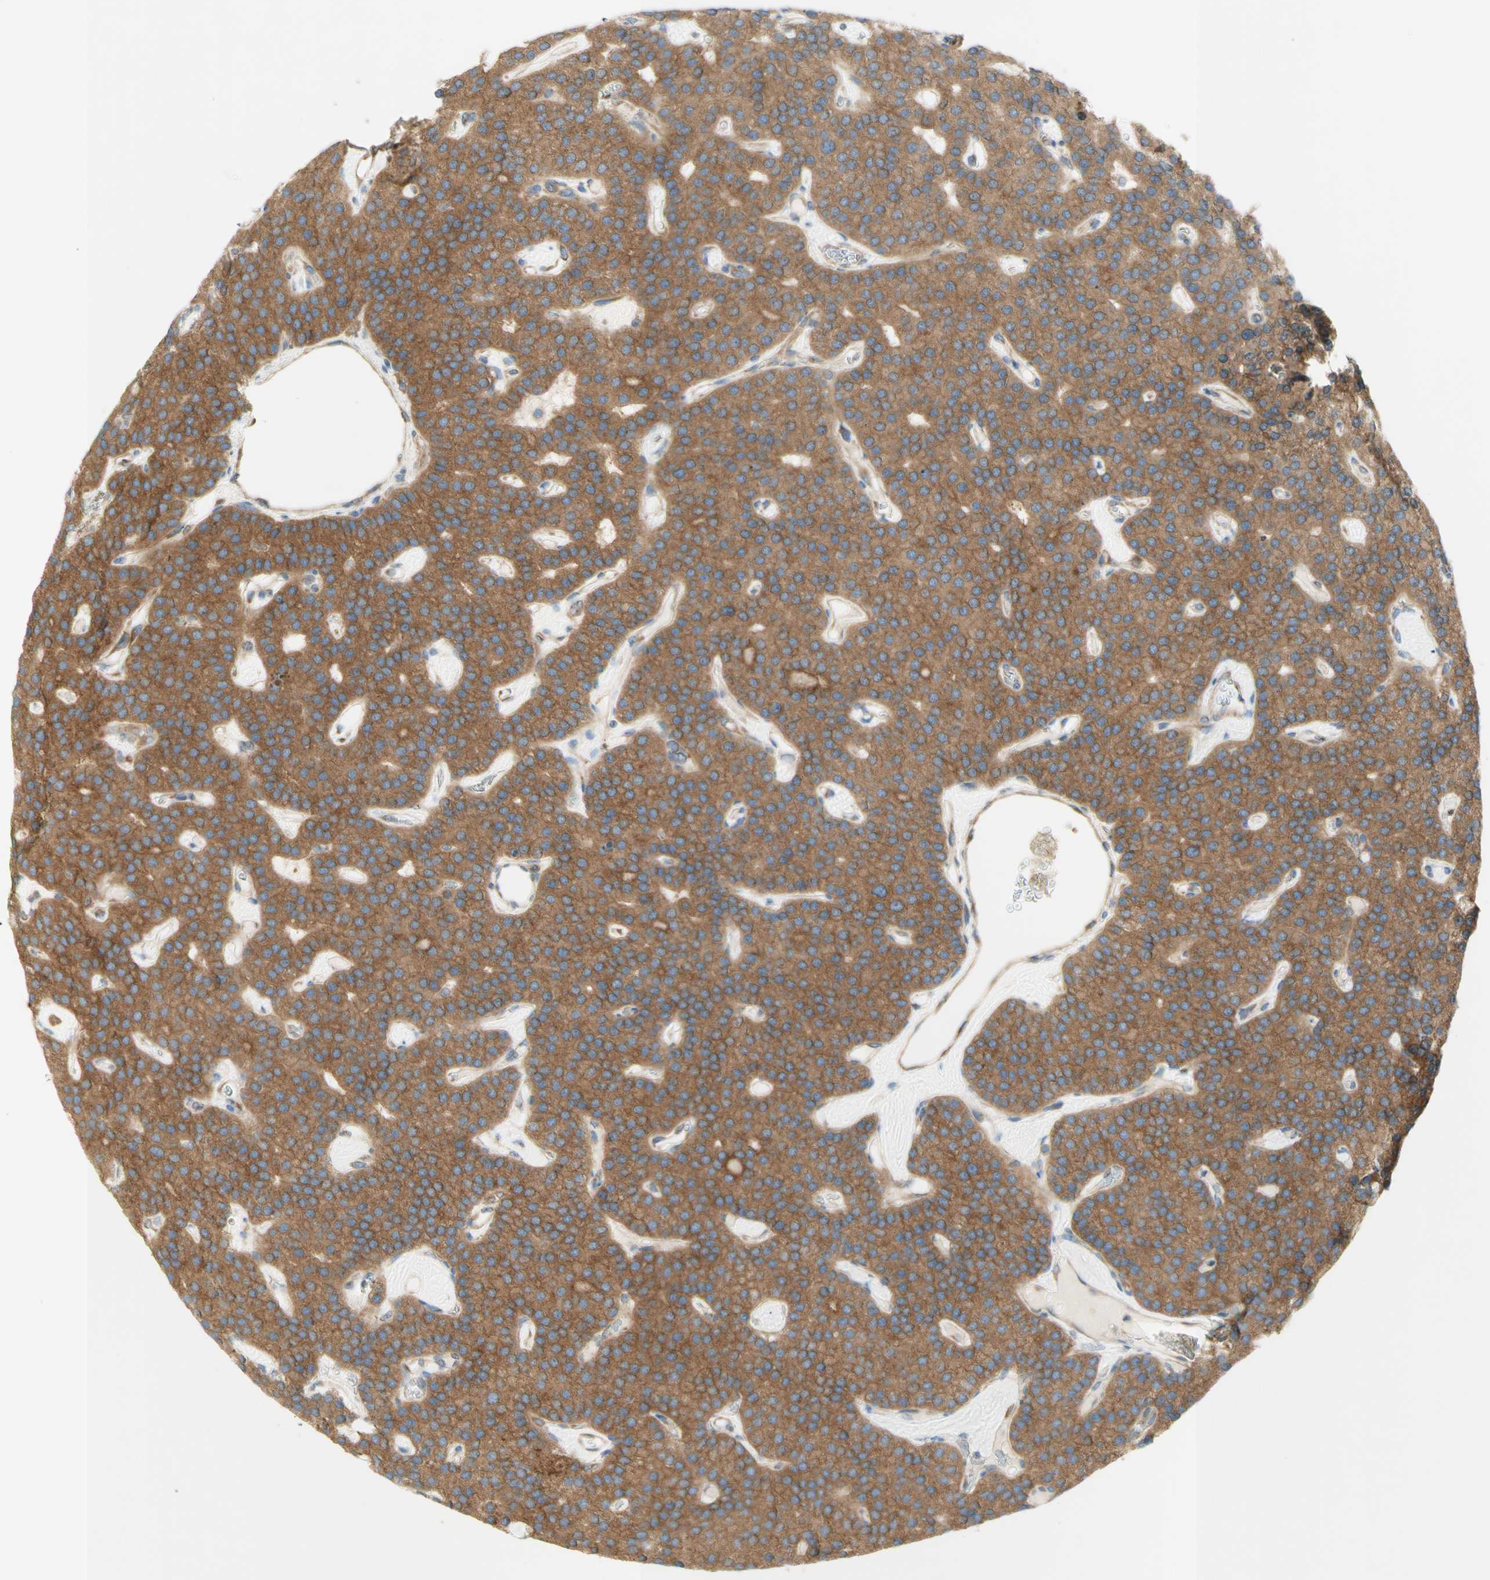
{"staining": {"intensity": "moderate", "quantity": ">75%", "location": "cytoplasmic/membranous"}, "tissue": "parathyroid gland", "cell_type": "Glandular cells", "image_type": "normal", "snomed": [{"axis": "morphology", "description": "Normal tissue, NOS"}, {"axis": "morphology", "description": "Adenoma, NOS"}, {"axis": "topography", "description": "Parathyroid gland"}], "caption": "Protein expression by IHC demonstrates moderate cytoplasmic/membranous expression in about >75% of glandular cells in unremarkable parathyroid gland.", "gene": "DYNC1H1", "patient": {"sex": "female", "age": 86}}